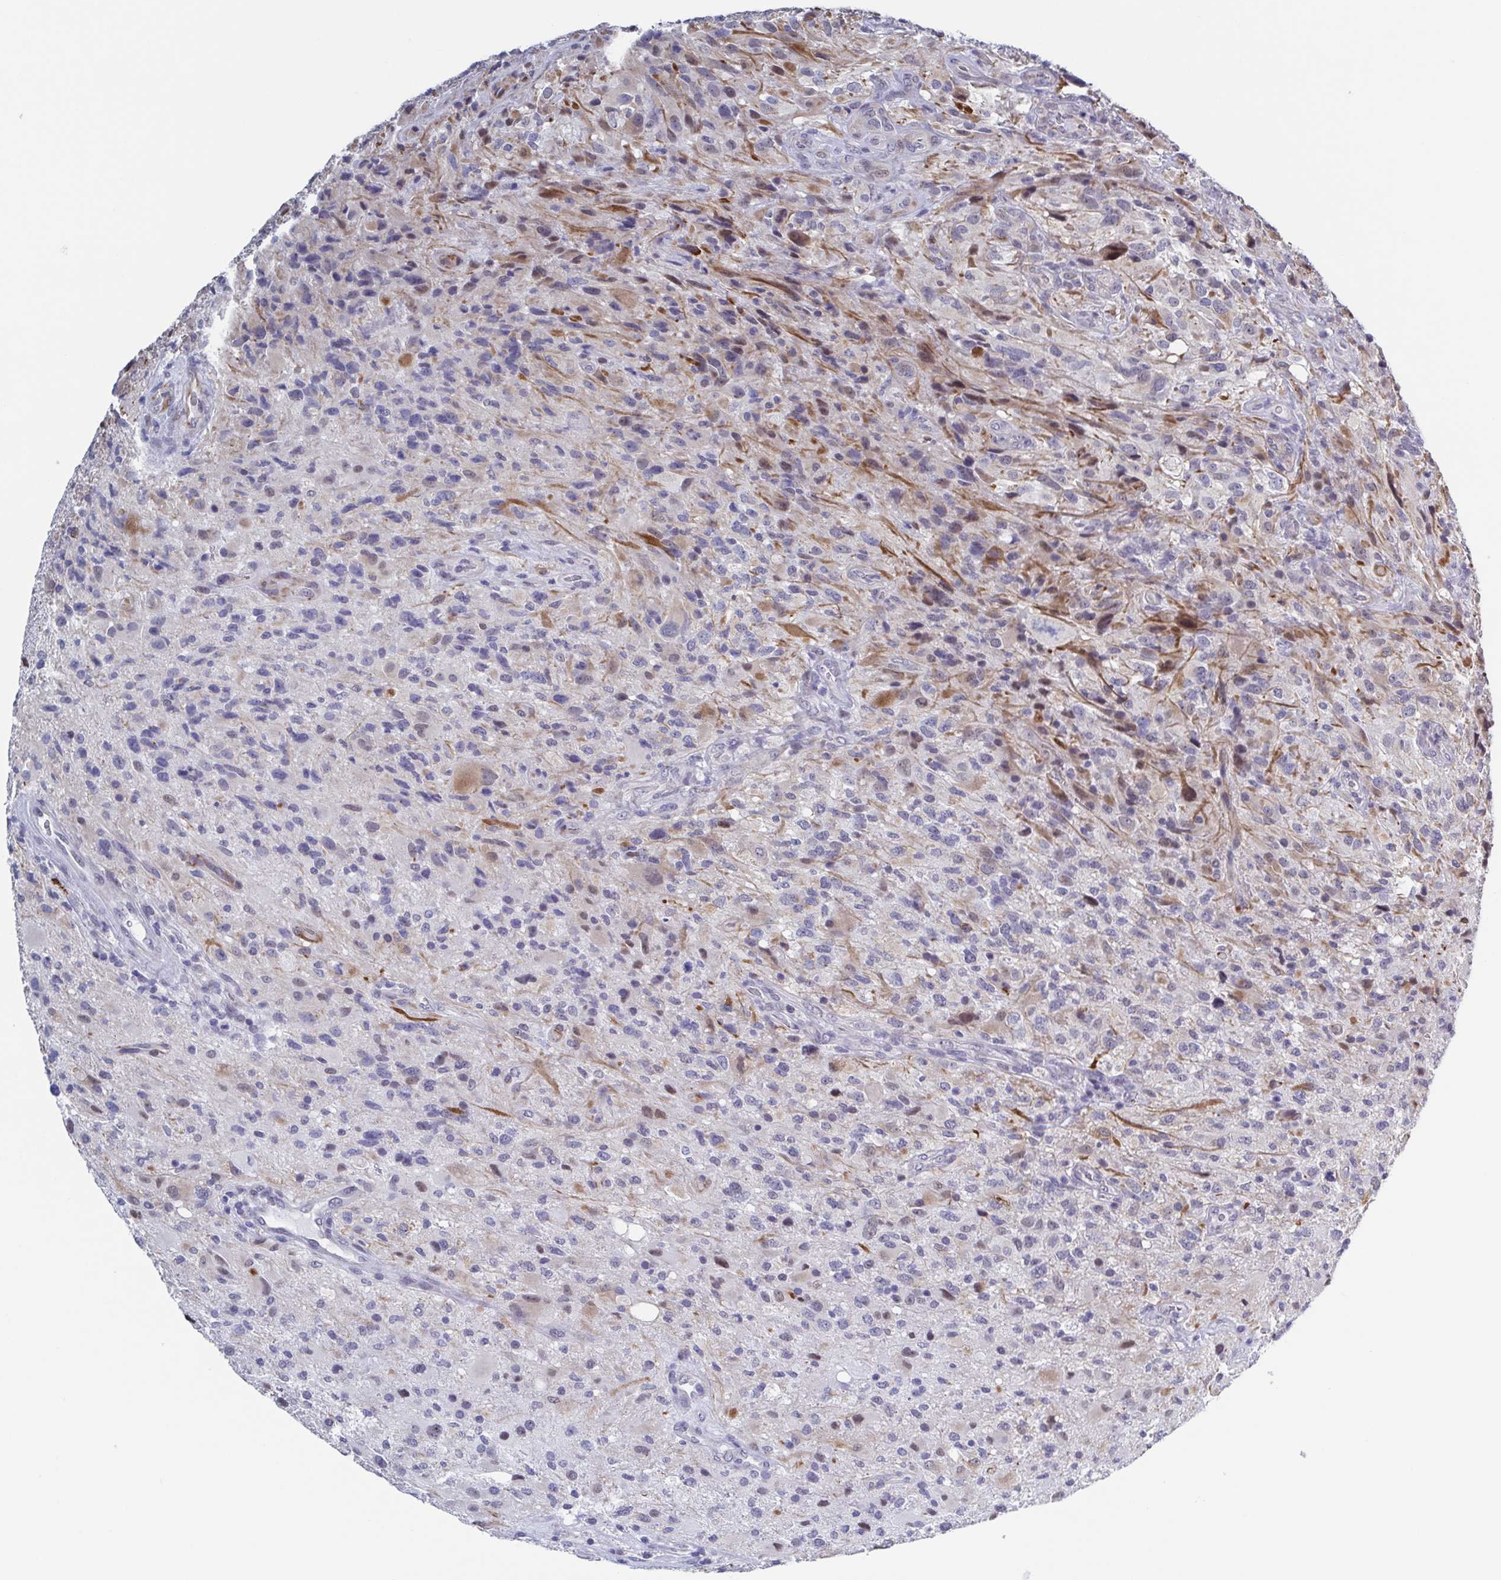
{"staining": {"intensity": "moderate", "quantity": "<25%", "location": "nuclear"}, "tissue": "glioma", "cell_type": "Tumor cells", "image_type": "cancer", "snomed": [{"axis": "morphology", "description": "Glioma, malignant, High grade"}, {"axis": "topography", "description": "Brain"}], "caption": "Immunohistochemistry (IHC) (DAB) staining of glioma reveals moderate nuclear protein staining in about <25% of tumor cells.", "gene": "TMEM92", "patient": {"sex": "male", "age": 53}}